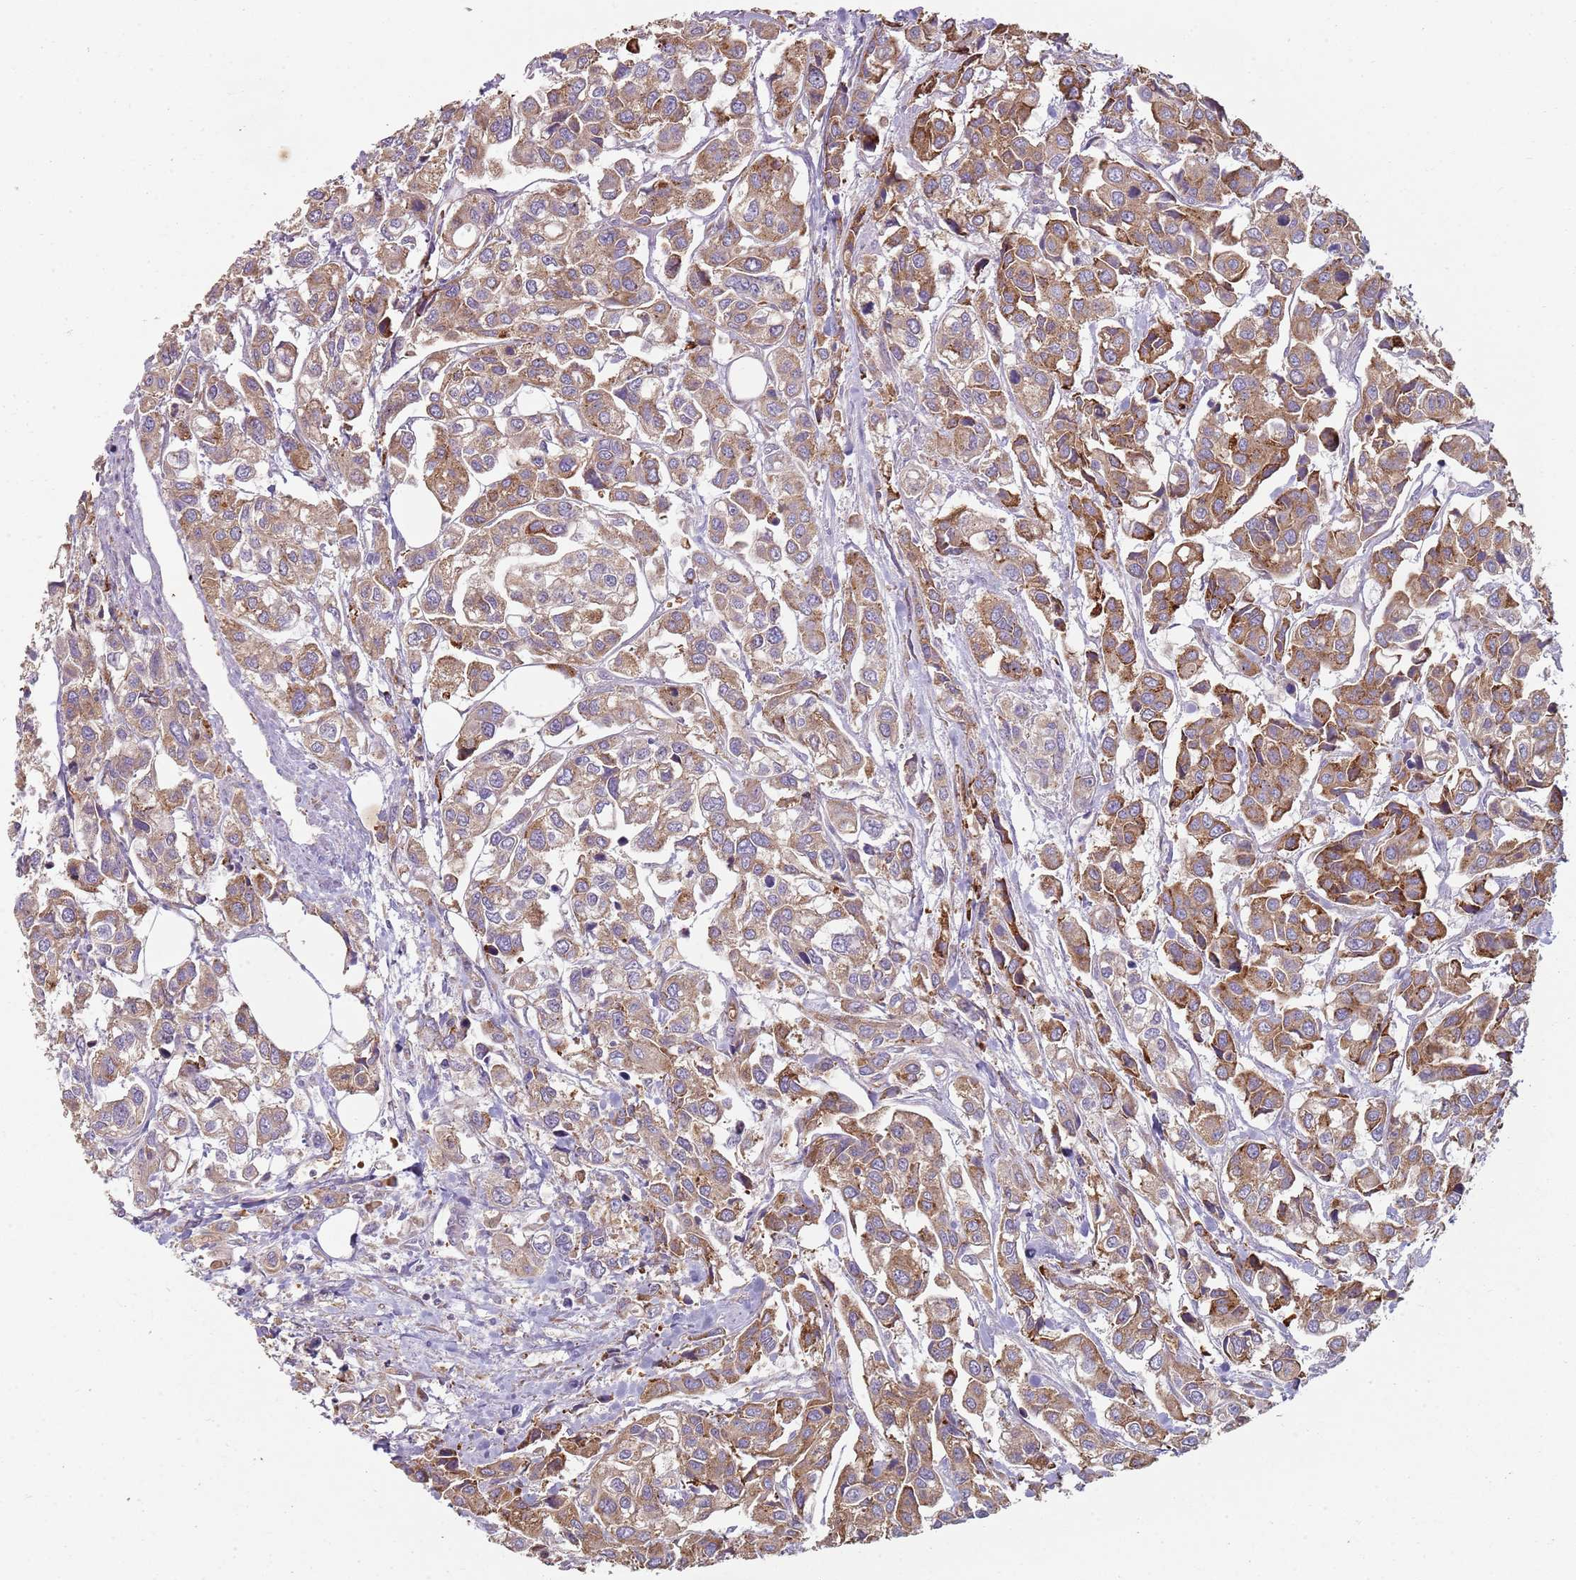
{"staining": {"intensity": "moderate", "quantity": "25%-75%", "location": "cytoplasmic/membranous"}, "tissue": "urothelial cancer", "cell_type": "Tumor cells", "image_type": "cancer", "snomed": [{"axis": "morphology", "description": "Urothelial carcinoma, High grade"}, {"axis": "topography", "description": "Urinary bladder"}], "caption": "A brown stain highlights moderate cytoplasmic/membranous expression of a protein in urothelial carcinoma (high-grade) tumor cells.", "gene": "SPATA2", "patient": {"sex": "male", "age": 67}}